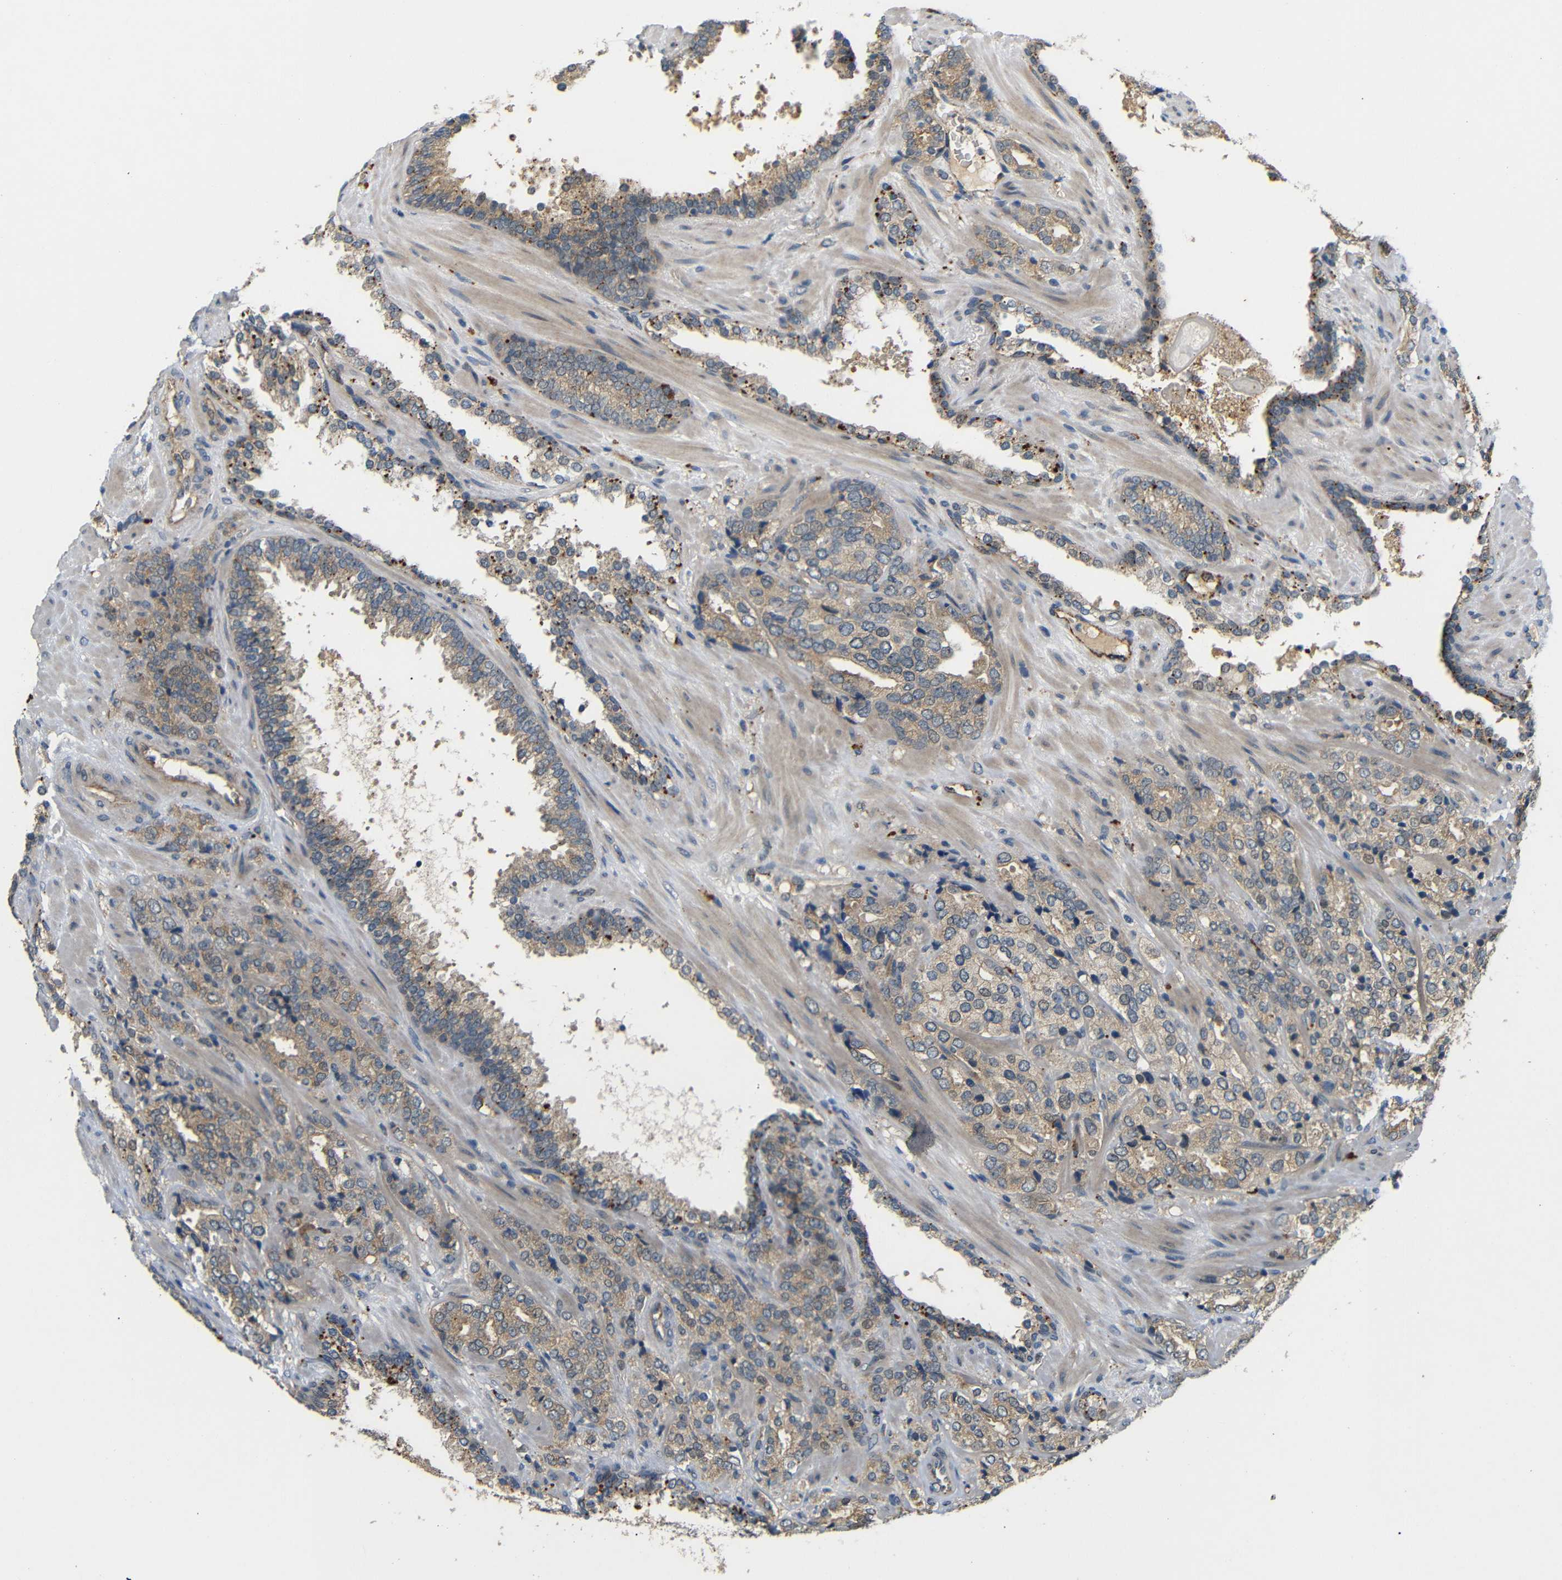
{"staining": {"intensity": "weak", "quantity": ">75%", "location": "cytoplasmic/membranous"}, "tissue": "prostate cancer", "cell_type": "Tumor cells", "image_type": "cancer", "snomed": [{"axis": "morphology", "description": "Adenocarcinoma, High grade"}, {"axis": "topography", "description": "Prostate"}], "caption": "Approximately >75% of tumor cells in human adenocarcinoma (high-grade) (prostate) show weak cytoplasmic/membranous protein staining as visualized by brown immunohistochemical staining.", "gene": "ATP7A", "patient": {"sex": "male", "age": 71}}